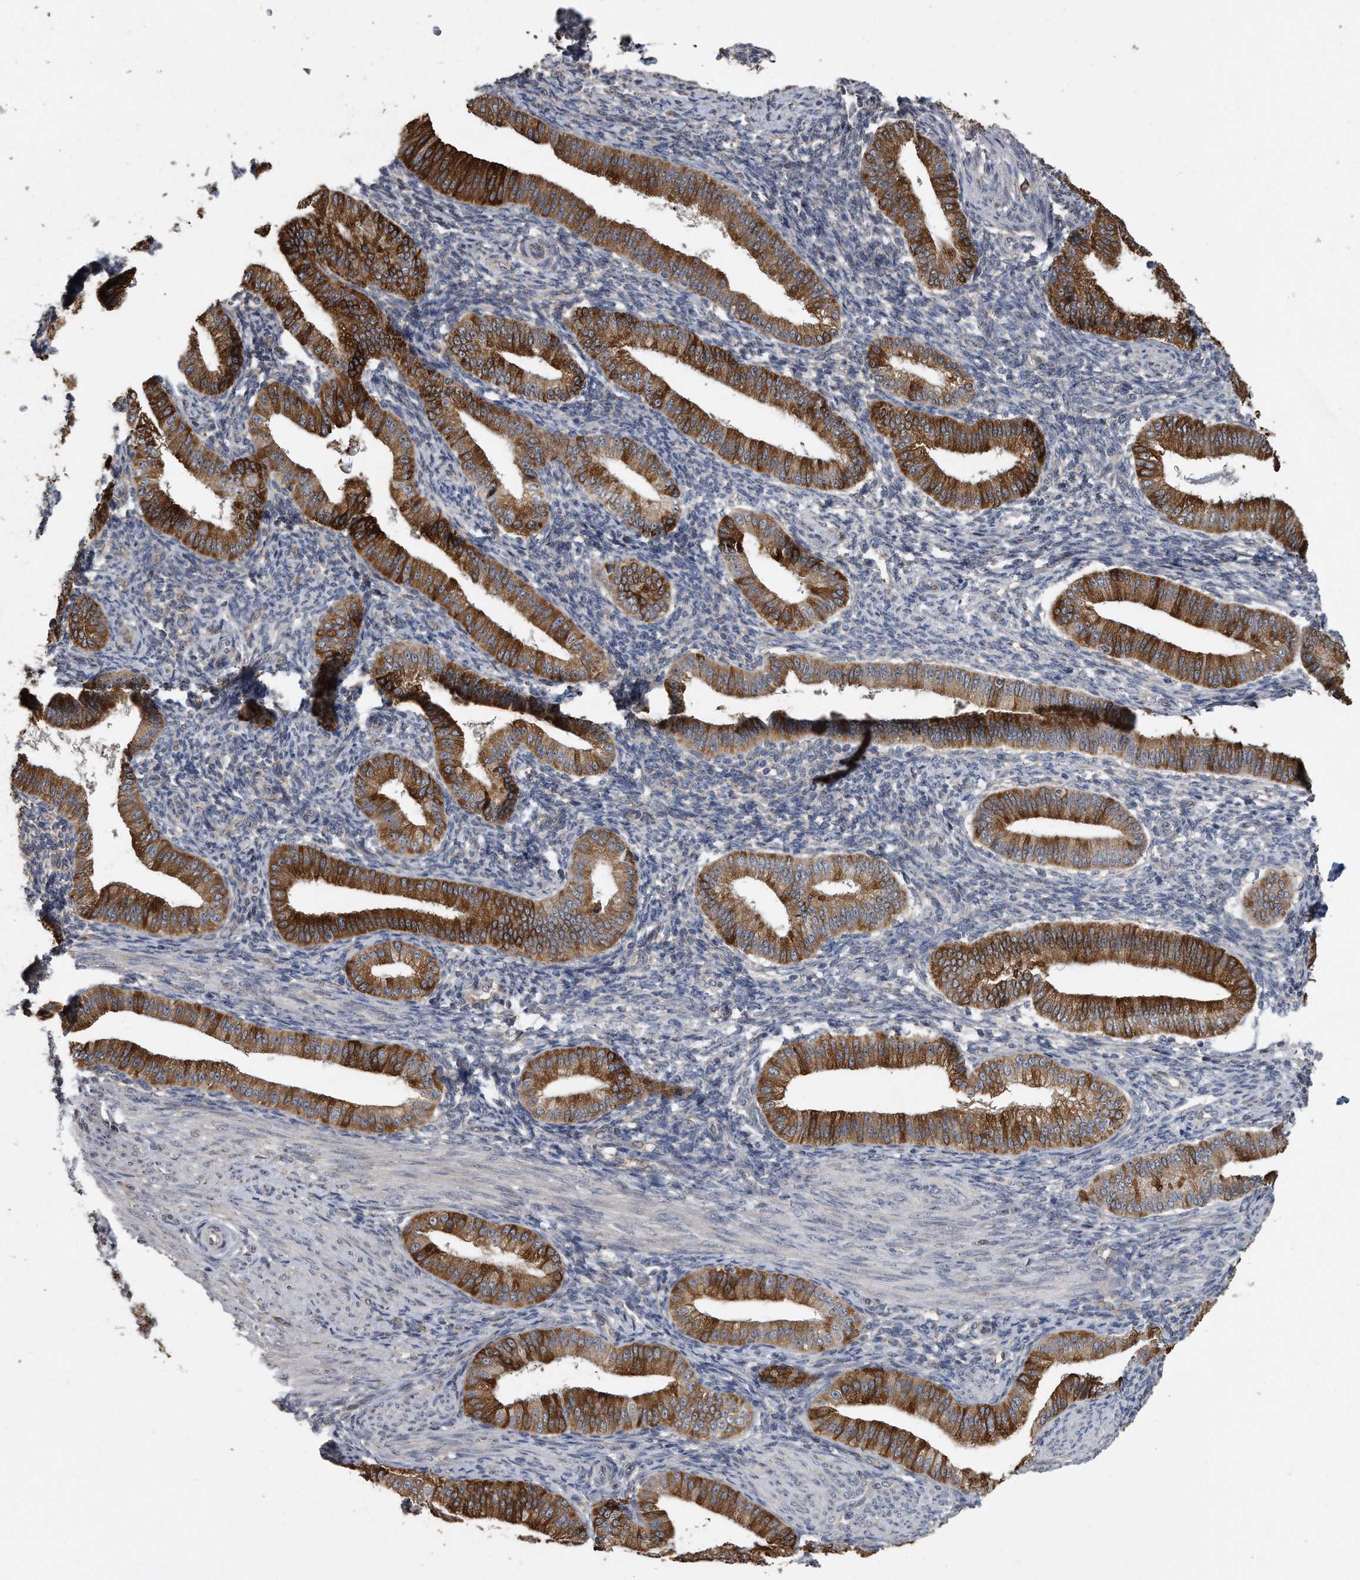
{"staining": {"intensity": "negative", "quantity": "none", "location": "none"}, "tissue": "endometrium", "cell_type": "Cells in endometrial stroma", "image_type": "normal", "snomed": [{"axis": "morphology", "description": "Normal tissue, NOS"}, {"axis": "topography", "description": "Endometrium"}], "caption": "Immunohistochemical staining of benign human endometrium reveals no significant expression in cells in endometrial stroma. (Stains: DAB IHC with hematoxylin counter stain, Microscopy: brightfield microscopy at high magnification).", "gene": "PCLO", "patient": {"sex": "female", "age": 39}}